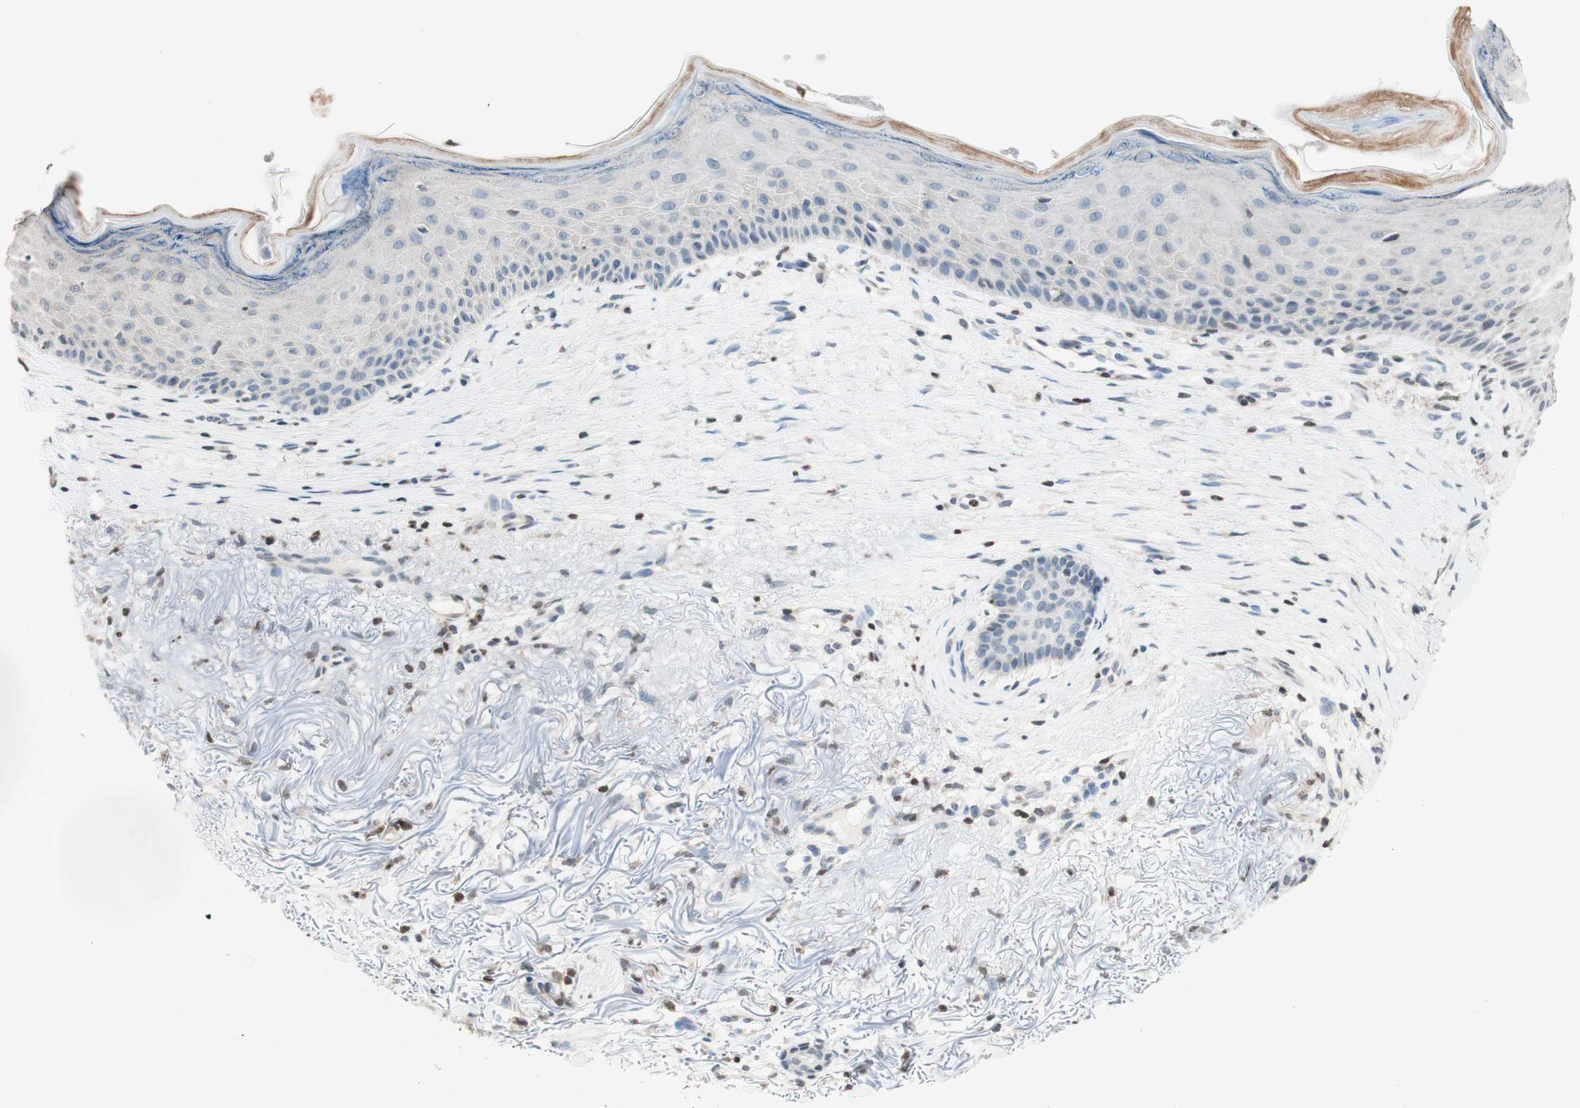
{"staining": {"intensity": "negative", "quantity": "none", "location": "none"}, "tissue": "skin cancer", "cell_type": "Tumor cells", "image_type": "cancer", "snomed": [{"axis": "morphology", "description": "Basal cell carcinoma"}, {"axis": "topography", "description": "Skin"}], "caption": "There is no significant positivity in tumor cells of skin cancer (basal cell carcinoma).", "gene": "WIPF1", "patient": {"sex": "female", "age": 70}}